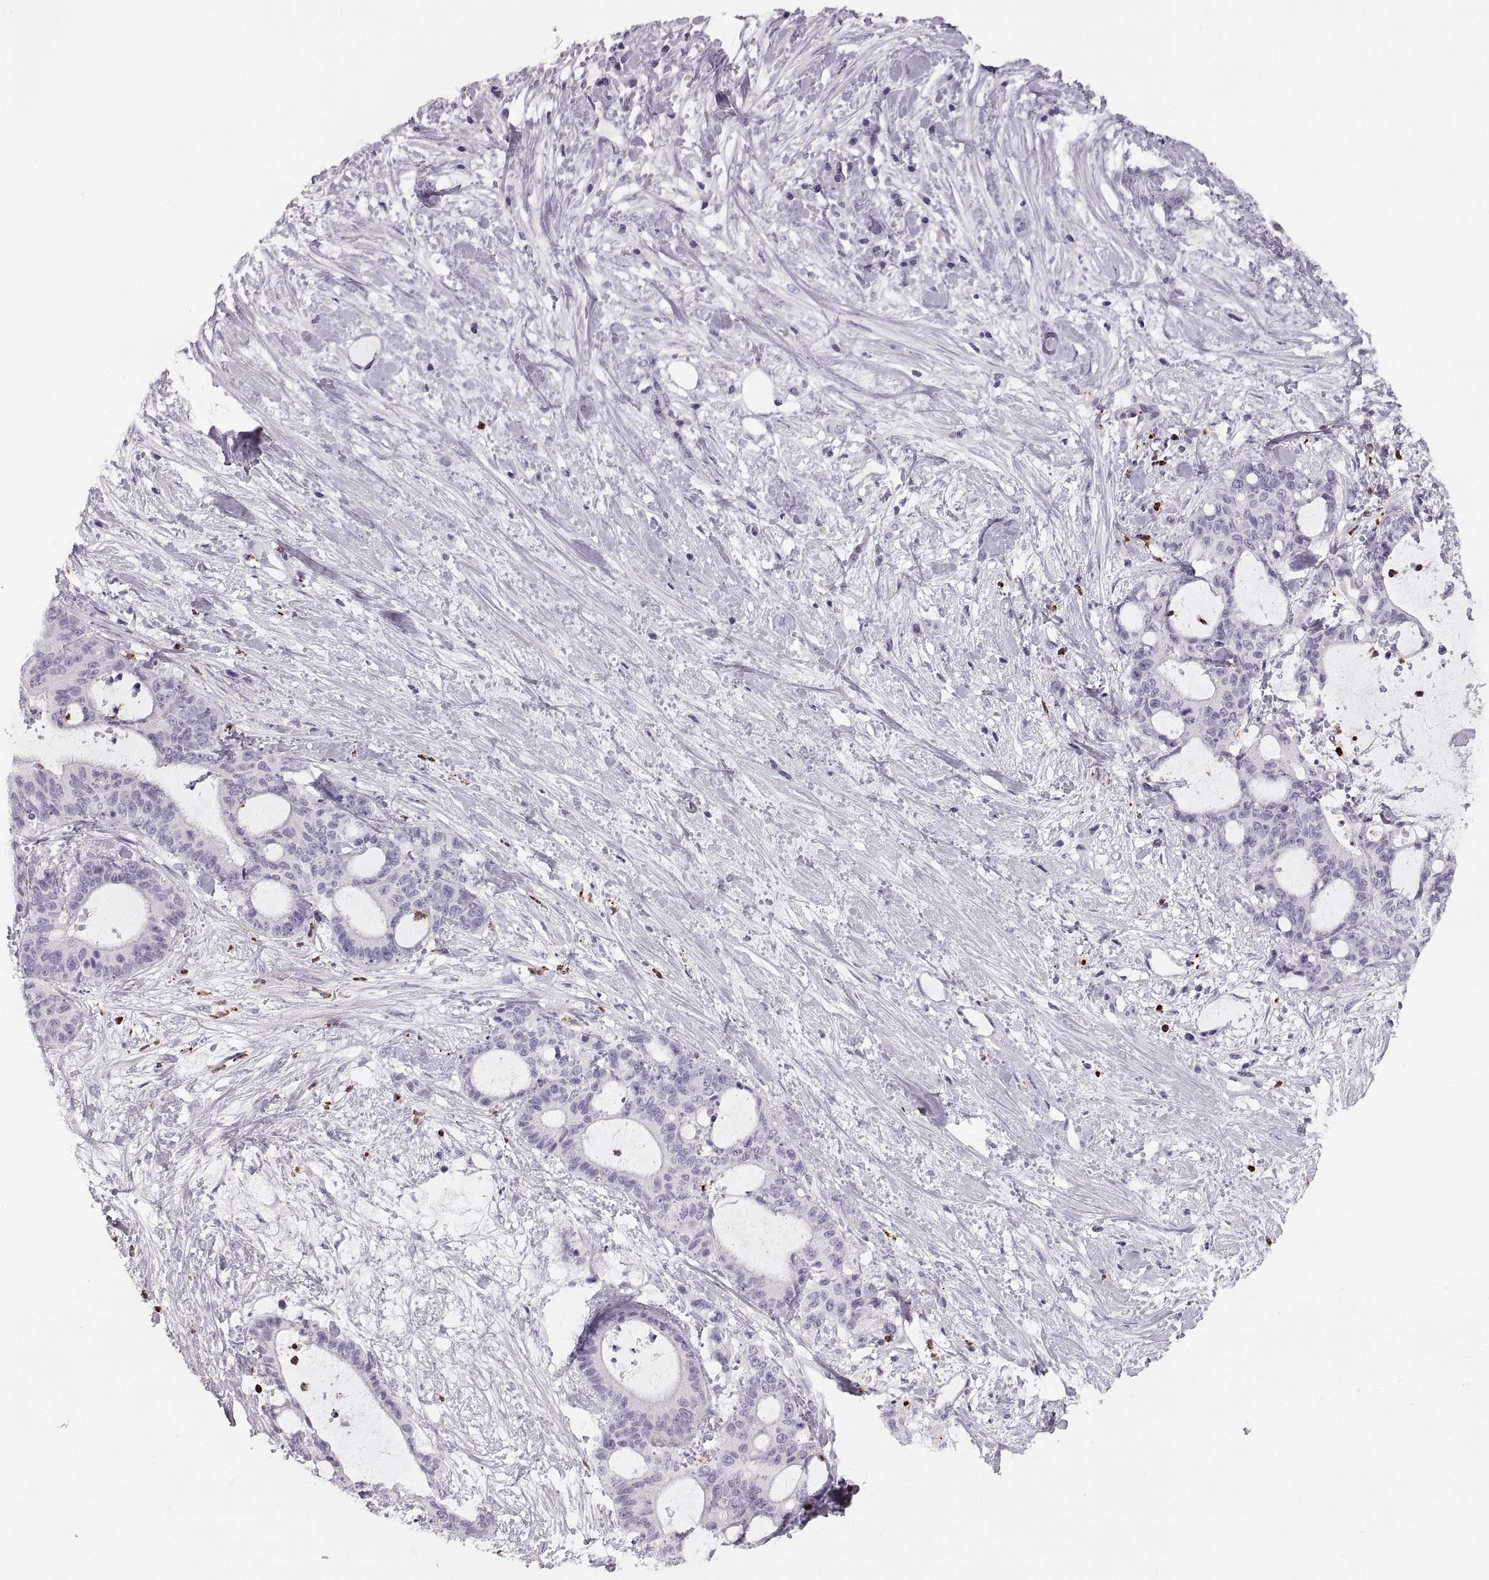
{"staining": {"intensity": "negative", "quantity": "none", "location": "none"}, "tissue": "liver cancer", "cell_type": "Tumor cells", "image_type": "cancer", "snomed": [{"axis": "morphology", "description": "Cholangiocarcinoma"}, {"axis": "topography", "description": "Liver"}], "caption": "High power microscopy histopathology image of an immunohistochemistry (IHC) photomicrograph of liver cancer, revealing no significant staining in tumor cells. The staining was performed using DAB (3,3'-diaminobenzidine) to visualize the protein expression in brown, while the nuclei were stained in blue with hematoxylin (Magnification: 20x).", "gene": "MILR1", "patient": {"sex": "female", "age": 73}}